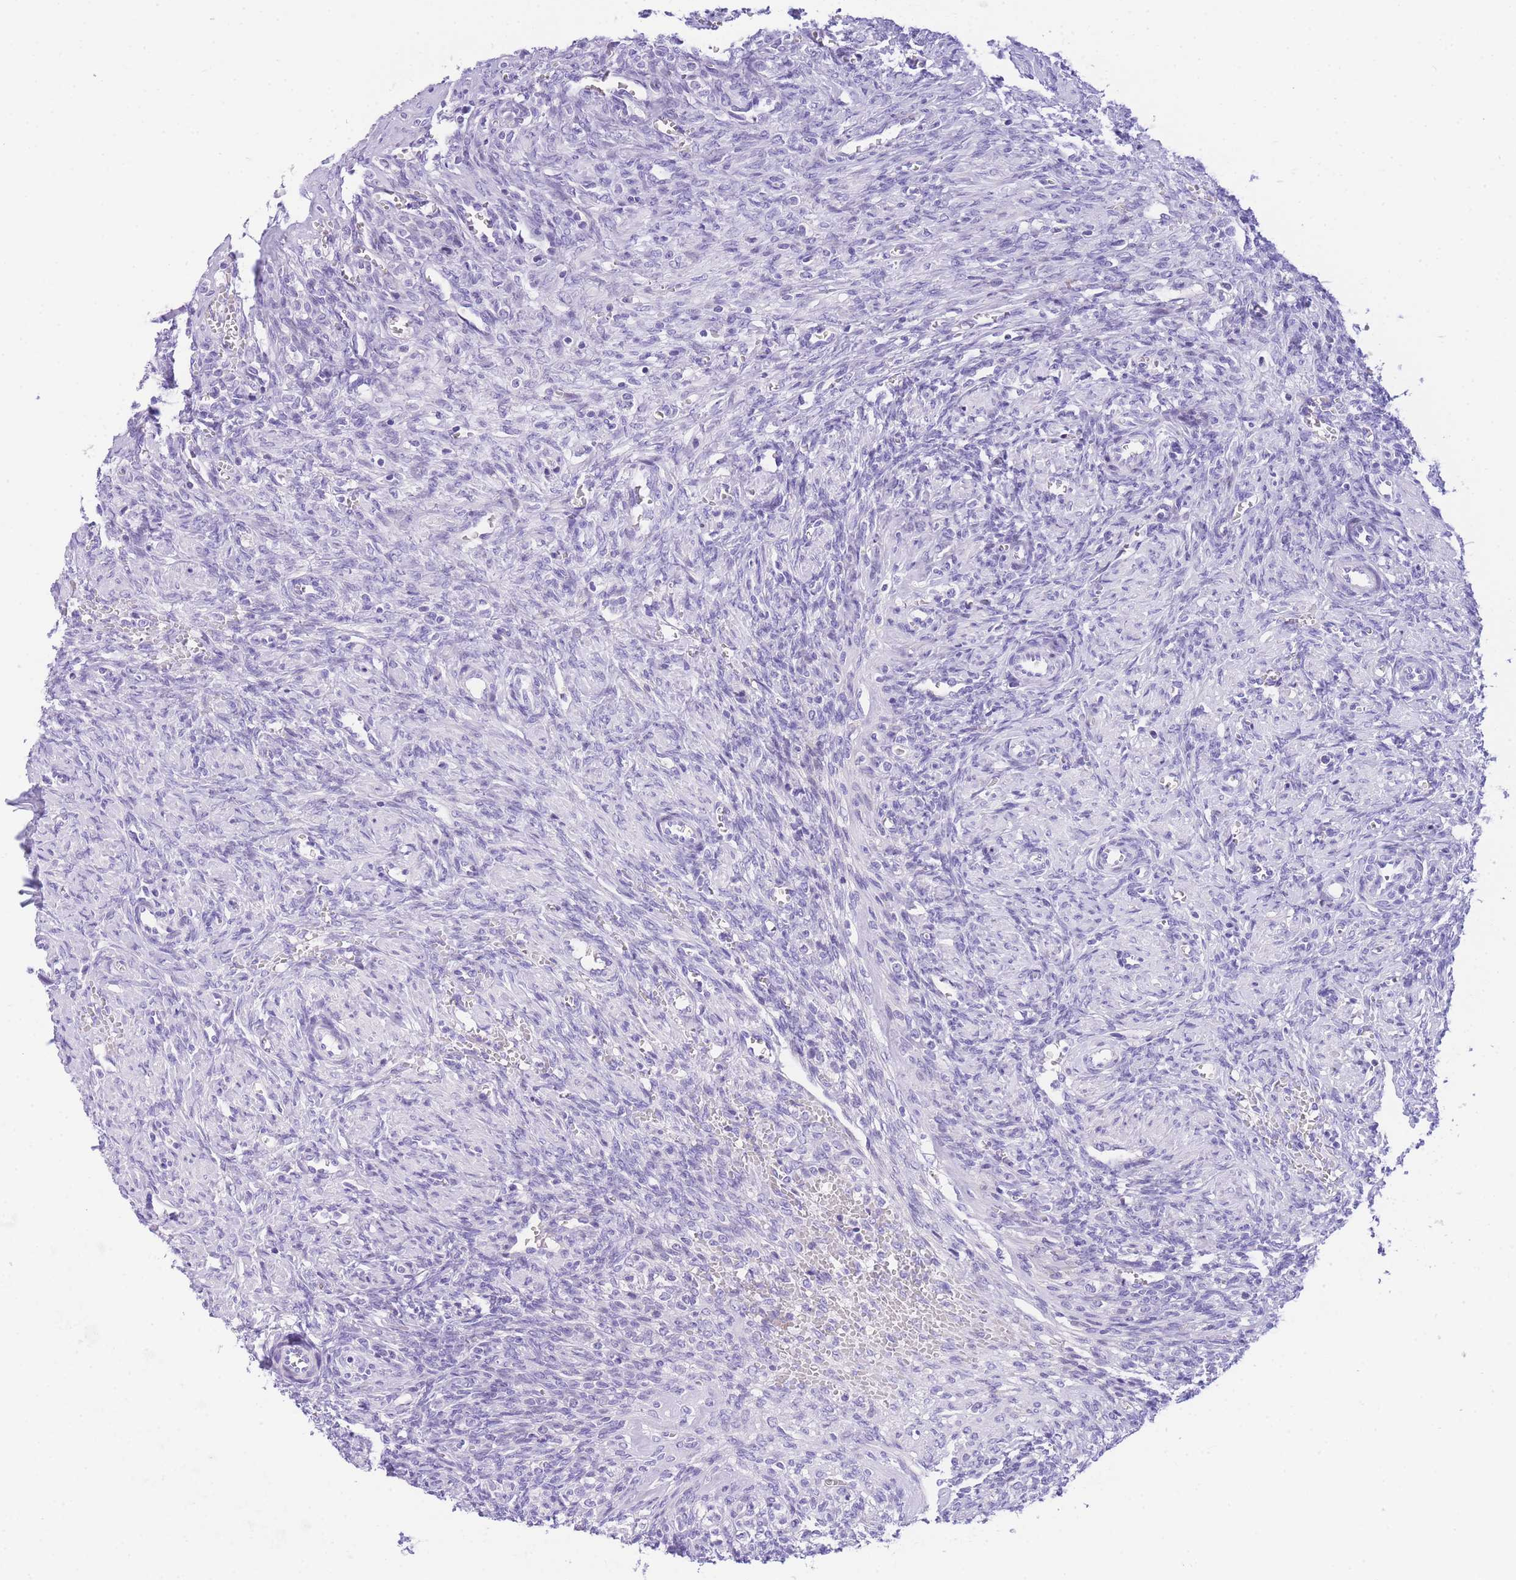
{"staining": {"intensity": "negative", "quantity": "none", "location": "none"}, "tissue": "ovary", "cell_type": "Ovarian stroma cells", "image_type": "normal", "snomed": [{"axis": "morphology", "description": "Normal tissue, NOS"}, {"axis": "topography", "description": "Ovary"}], "caption": "High magnification brightfield microscopy of benign ovary stained with DAB (3,3'-diaminobenzidine) (brown) and counterstained with hematoxylin (blue): ovarian stroma cells show no significant positivity.", "gene": "TIFAB", "patient": {"sex": "female", "age": 41}}